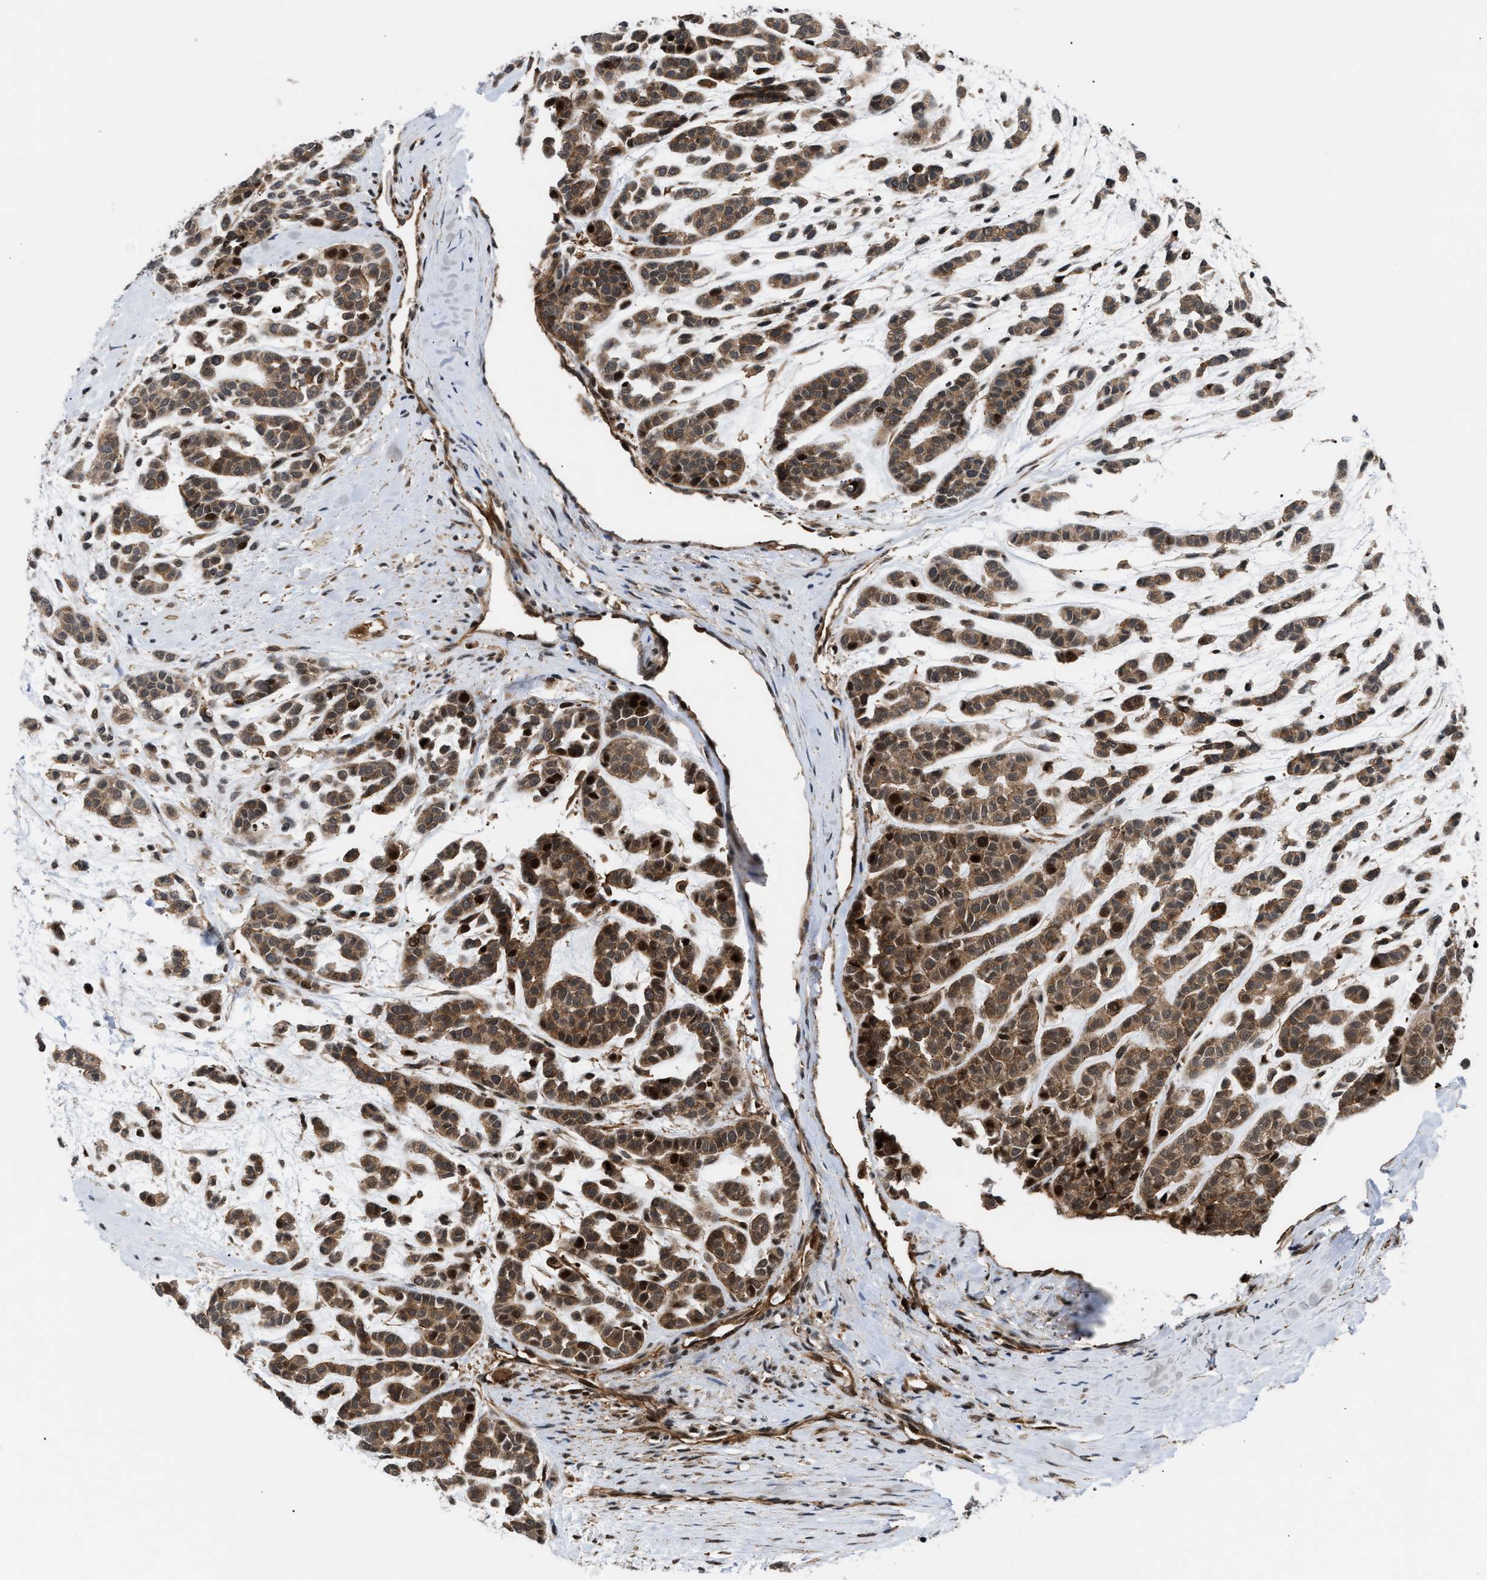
{"staining": {"intensity": "moderate", "quantity": ">75%", "location": "cytoplasmic/membranous,nuclear"}, "tissue": "head and neck cancer", "cell_type": "Tumor cells", "image_type": "cancer", "snomed": [{"axis": "morphology", "description": "Adenocarcinoma, NOS"}, {"axis": "morphology", "description": "Adenoma, NOS"}, {"axis": "topography", "description": "Head-Neck"}], "caption": "Immunohistochemical staining of human head and neck adenocarcinoma shows medium levels of moderate cytoplasmic/membranous and nuclear protein positivity in about >75% of tumor cells. (IHC, brightfield microscopy, high magnification).", "gene": "STAU2", "patient": {"sex": "female", "age": 55}}